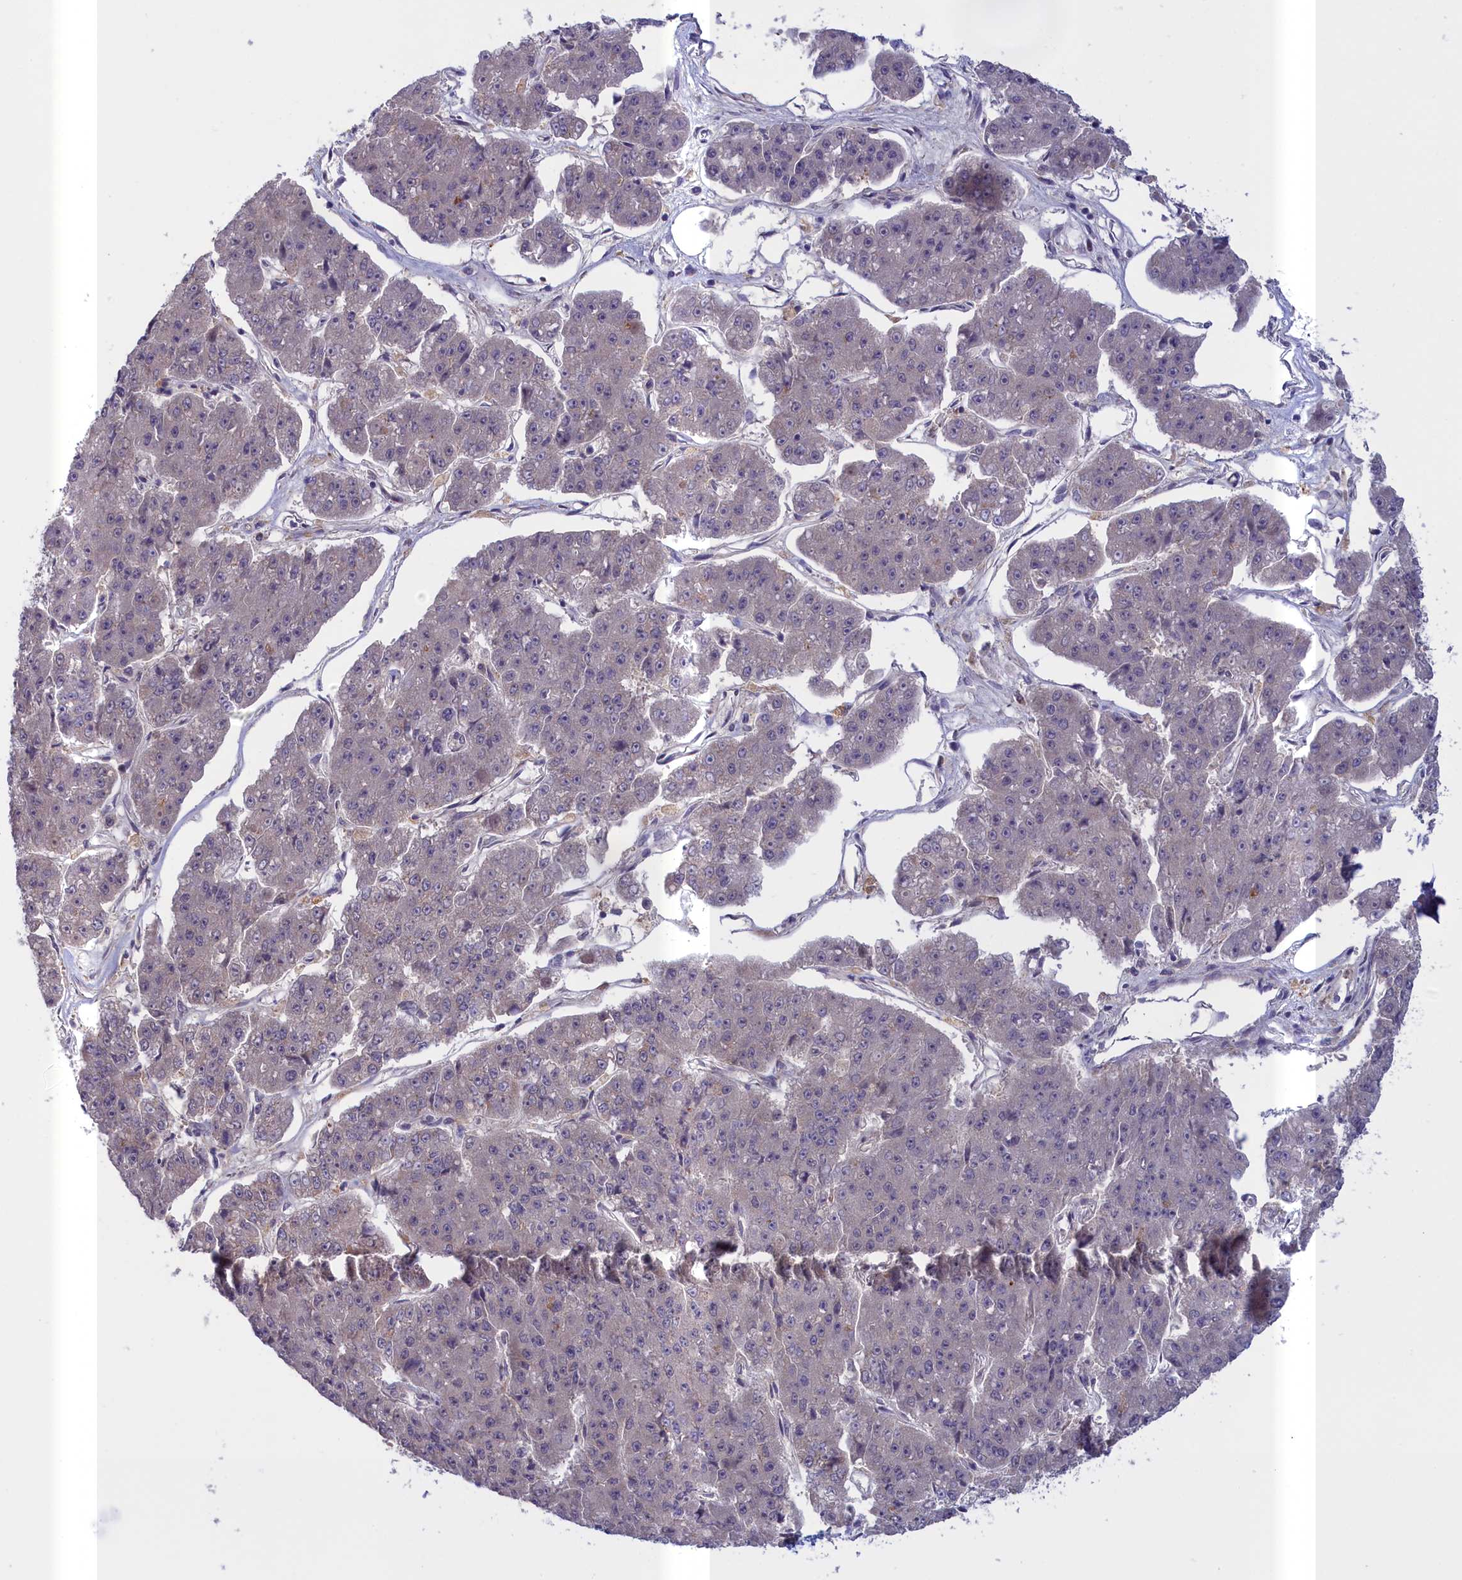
{"staining": {"intensity": "negative", "quantity": "none", "location": "none"}, "tissue": "pancreatic cancer", "cell_type": "Tumor cells", "image_type": "cancer", "snomed": [{"axis": "morphology", "description": "Adenocarcinoma, NOS"}, {"axis": "topography", "description": "Pancreas"}], "caption": "Micrograph shows no significant protein staining in tumor cells of adenocarcinoma (pancreatic).", "gene": "IGFALS", "patient": {"sex": "male", "age": 50}}